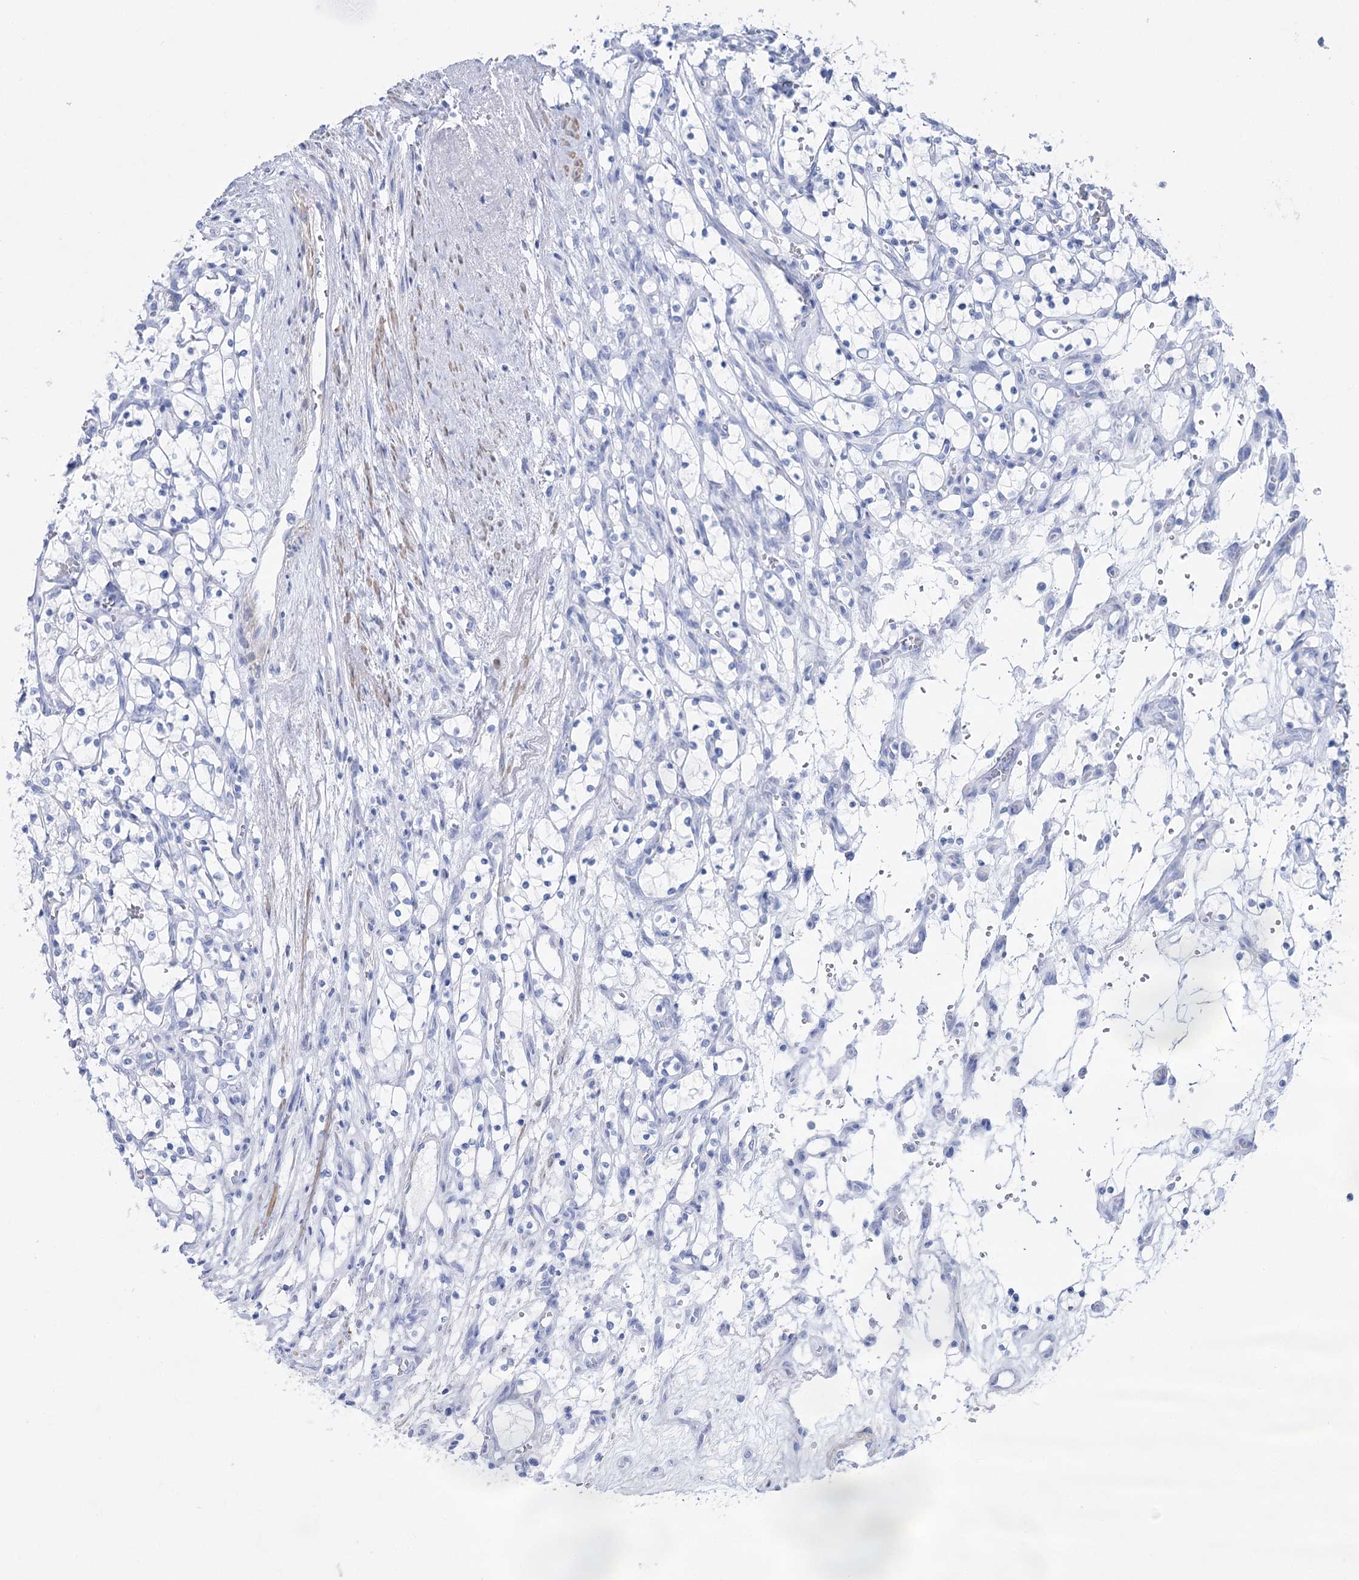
{"staining": {"intensity": "negative", "quantity": "none", "location": "none"}, "tissue": "renal cancer", "cell_type": "Tumor cells", "image_type": "cancer", "snomed": [{"axis": "morphology", "description": "Adenocarcinoma, NOS"}, {"axis": "topography", "description": "Kidney"}], "caption": "Micrograph shows no protein positivity in tumor cells of renal cancer tissue.", "gene": "CSN3", "patient": {"sex": "female", "age": 69}}